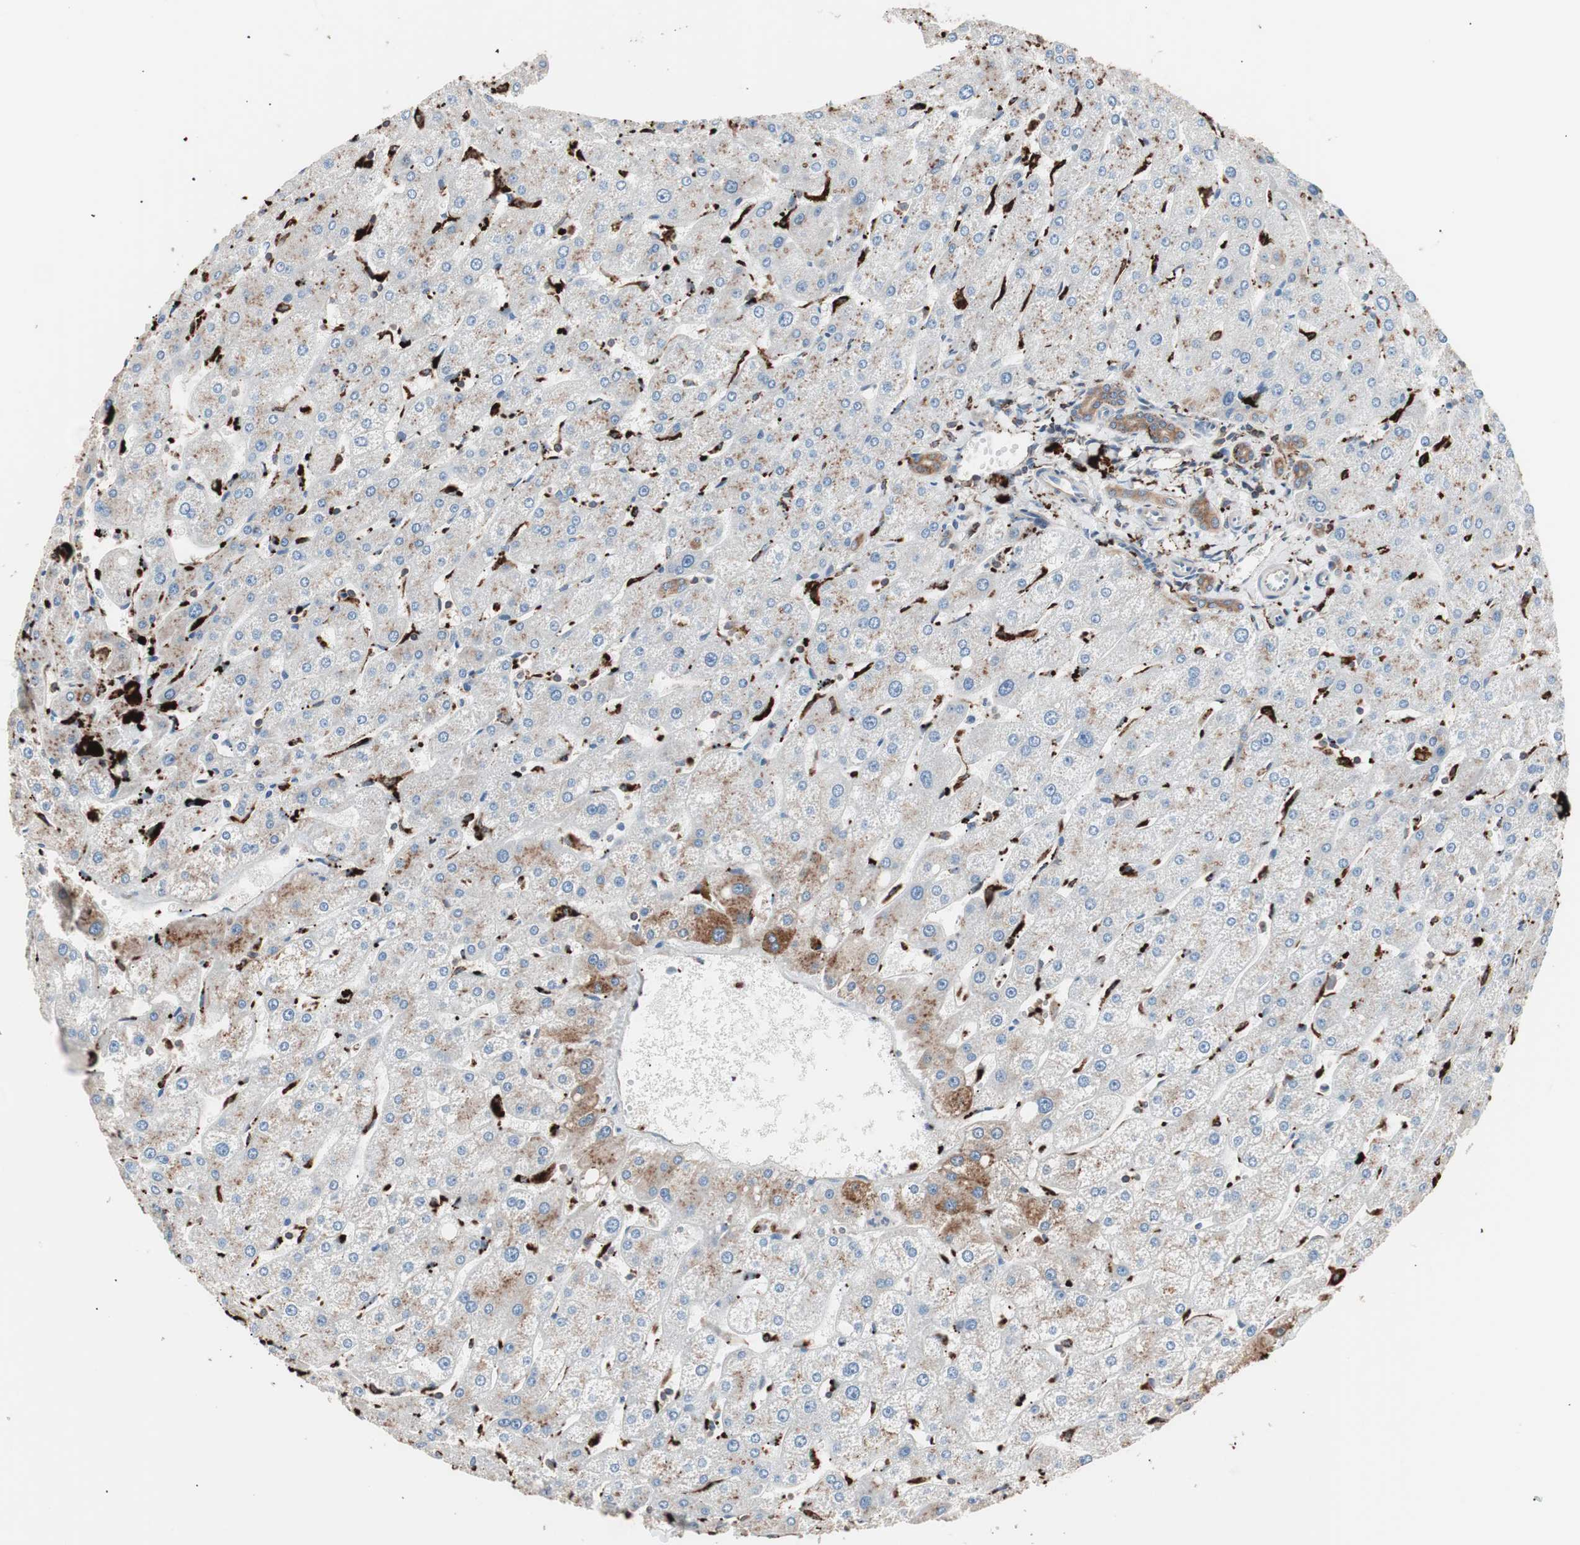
{"staining": {"intensity": "moderate", "quantity": ">75%", "location": "cytoplasmic/membranous"}, "tissue": "liver", "cell_type": "Cholangiocytes", "image_type": "normal", "snomed": [{"axis": "morphology", "description": "Normal tissue, NOS"}, {"axis": "topography", "description": "Liver"}], "caption": "The histopathology image shows staining of unremarkable liver, revealing moderate cytoplasmic/membranous protein staining (brown color) within cholangiocytes. (IHC, brightfield microscopy, high magnification).", "gene": "CCT3", "patient": {"sex": "male", "age": 67}}